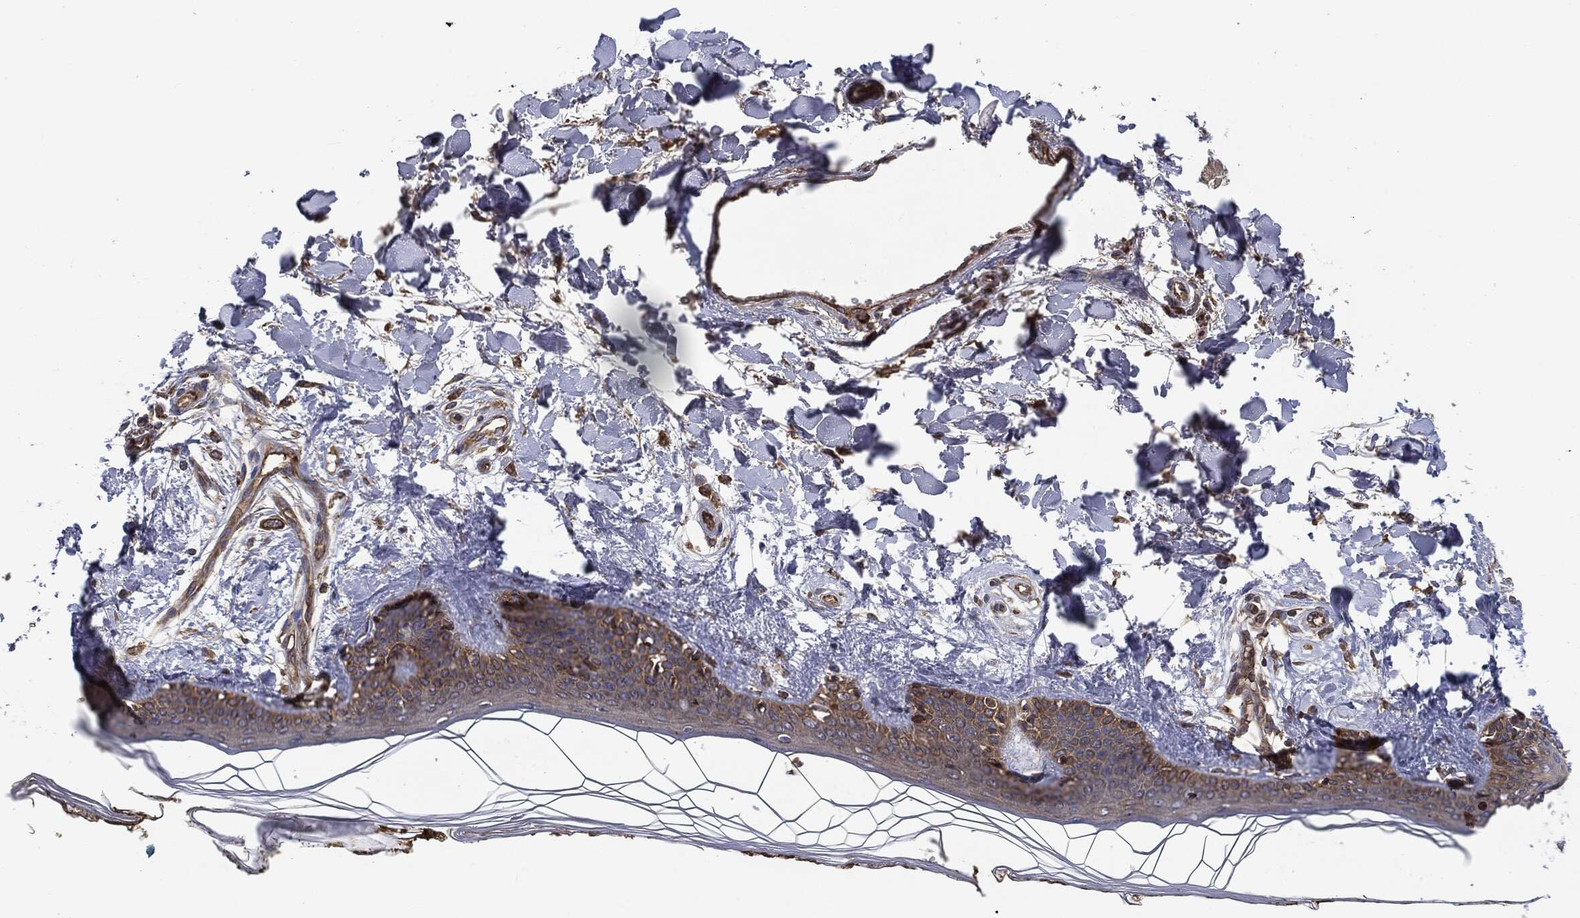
{"staining": {"intensity": "moderate", "quantity": "<25%", "location": "cytoplasmic/membranous"}, "tissue": "skin", "cell_type": "Fibroblasts", "image_type": "normal", "snomed": [{"axis": "morphology", "description": "Normal tissue, NOS"}, {"axis": "morphology", "description": "Malignant melanoma, NOS"}, {"axis": "topography", "description": "Skin"}], "caption": "A brown stain highlights moderate cytoplasmic/membranous positivity of a protein in fibroblasts of unremarkable skin.", "gene": "EIF2AK2", "patient": {"sex": "female", "age": 34}}